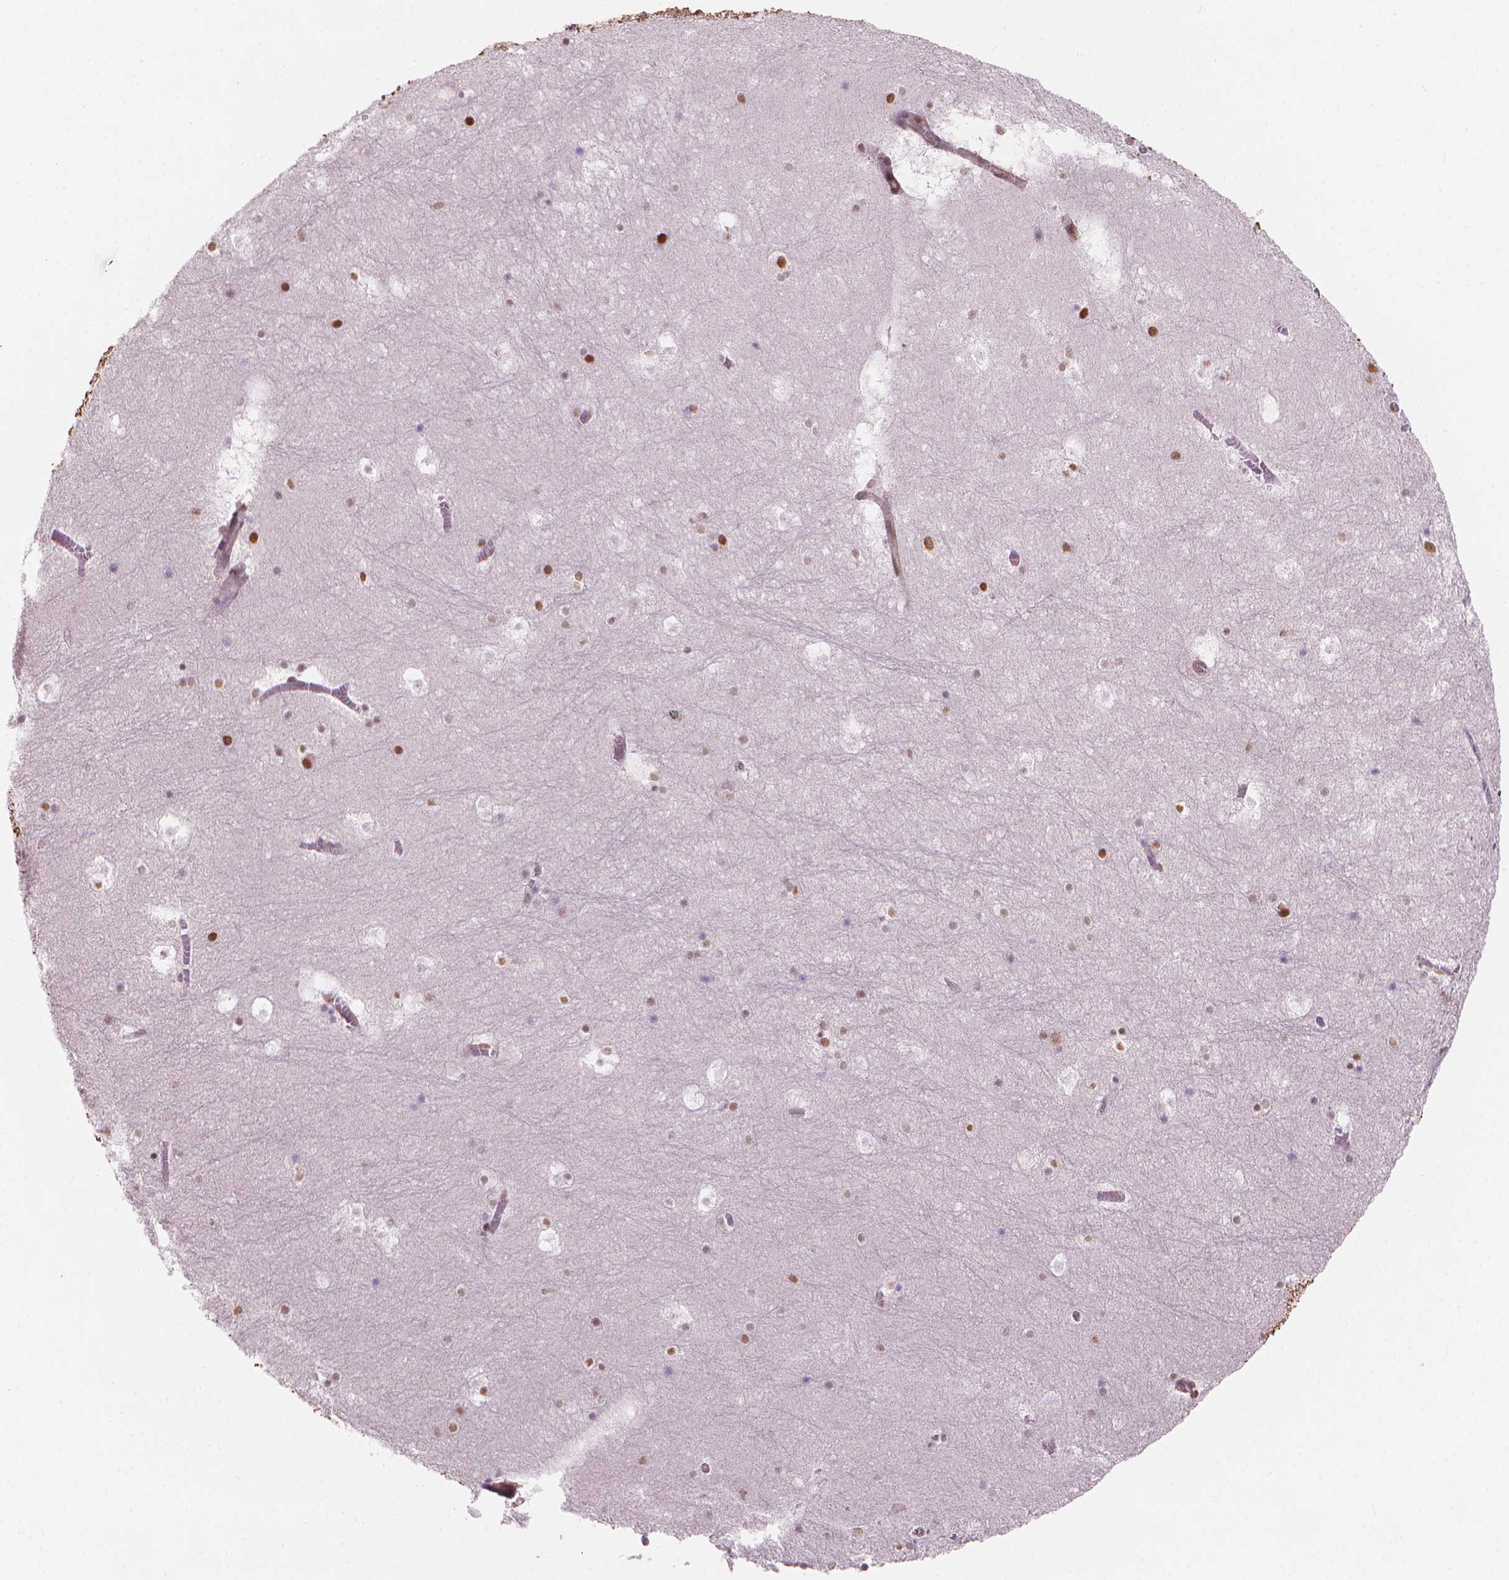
{"staining": {"intensity": "moderate", "quantity": "<25%", "location": "nuclear"}, "tissue": "hippocampus", "cell_type": "Glial cells", "image_type": "normal", "snomed": [{"axis": "morphology", "description": "Normal tissue, NOS"}, {"axis": "topography", "description": "Hippocampus"}], "caption": "Glial cells reveal low levels of moderate nuclear positivity in approximately <25% of cells in benign hippocampus.", "gene": "HOXD4", "patient": {"sex": "male", "age": 45}}